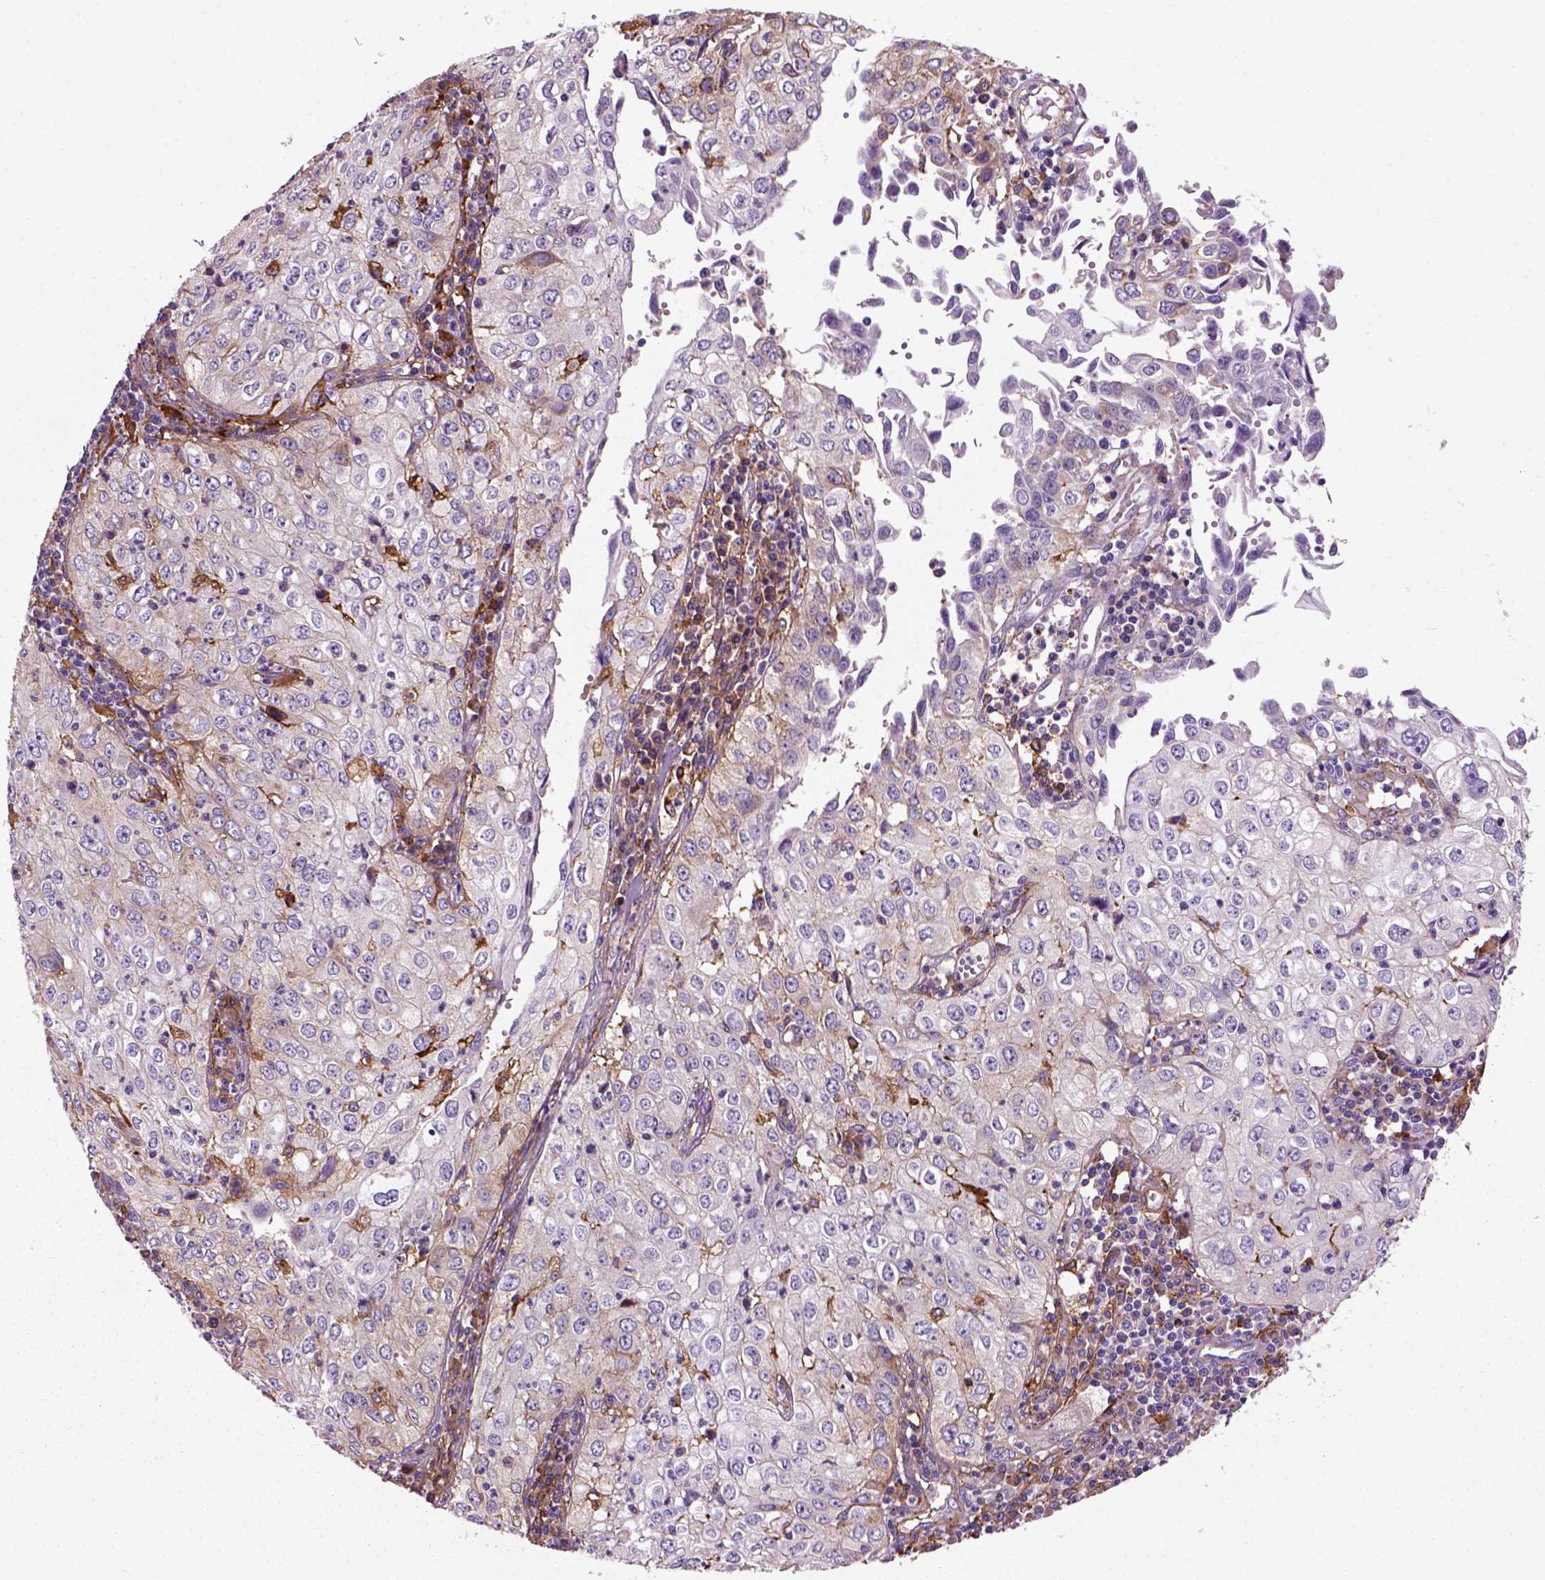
{"staining": {"intensity": "weak", "quantity": ">75%", "location": "cytoplasmic/membranous"}, "tissue": "cervical cancer", "cell_type": "Tumor cells", "image_type": "cancer", "snomed": [{"axis": "morphology", "description": "Squamous cell carcinoma, NOS"}, {"axis": "topography", "description": "Cervix"}], "caption": "Tumor cells display low levels of weak cytoplasmic/membranous expression in approximately >75% of cells in cervical cancer (squamous cell carcinoma). The protein of interest is shown in brown color, while the nuclei are stained blue.", "gene": "MARCKS", "patient": {"sex": "female", "age": 24}}